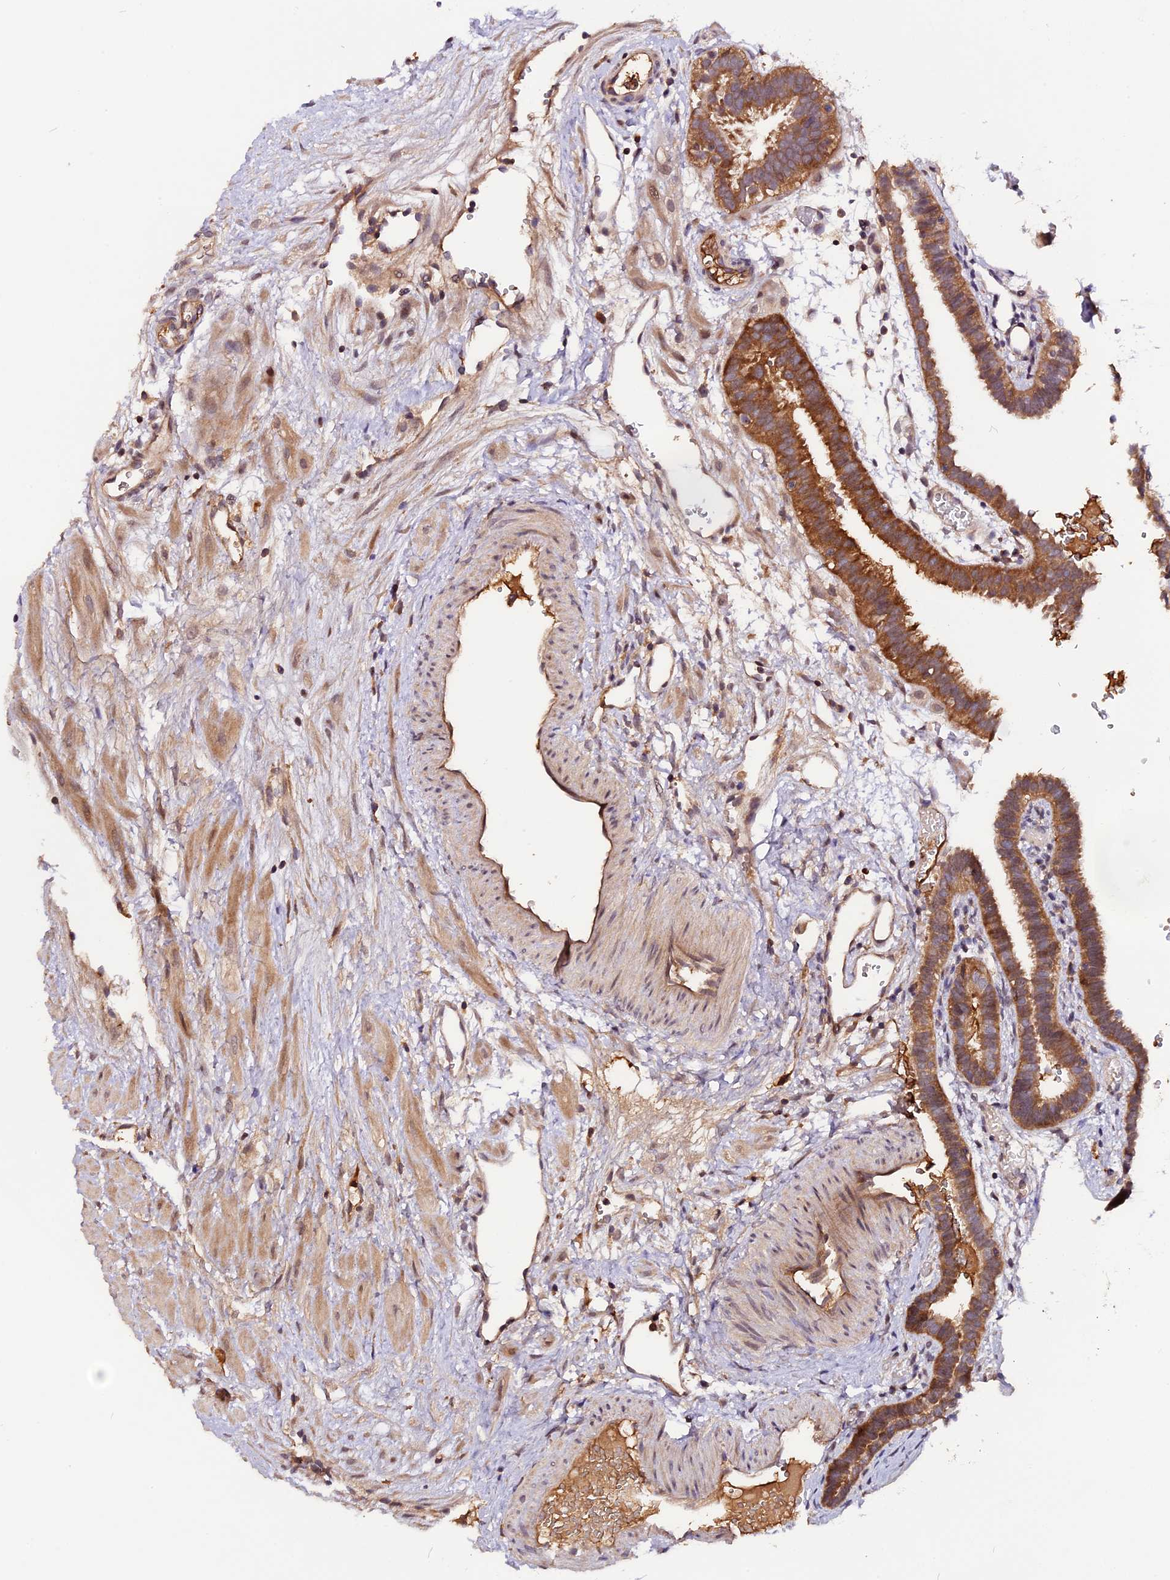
{"staining": {"intensity": "moderate", "quantity": "25%-75%", "location": "cytoplasmic/membranous"}, "tissue": "fallopian tube", "cell_type": "Glandular cells", "image_type": "normal", "snomed": [{"axis": "morphology", "description": "Normal tissue, NOS"}, {"axis": "topography", "description": "Fallopian tube"}], "caption": "Immunohistochemical staining of benign fallopian tube exhibits moderate cytoplasmic/membranous protein positivity in about 25%-75% of glandular cells.", "gene": "MARK4", "patient": {"sex": "female", "age": 37}}